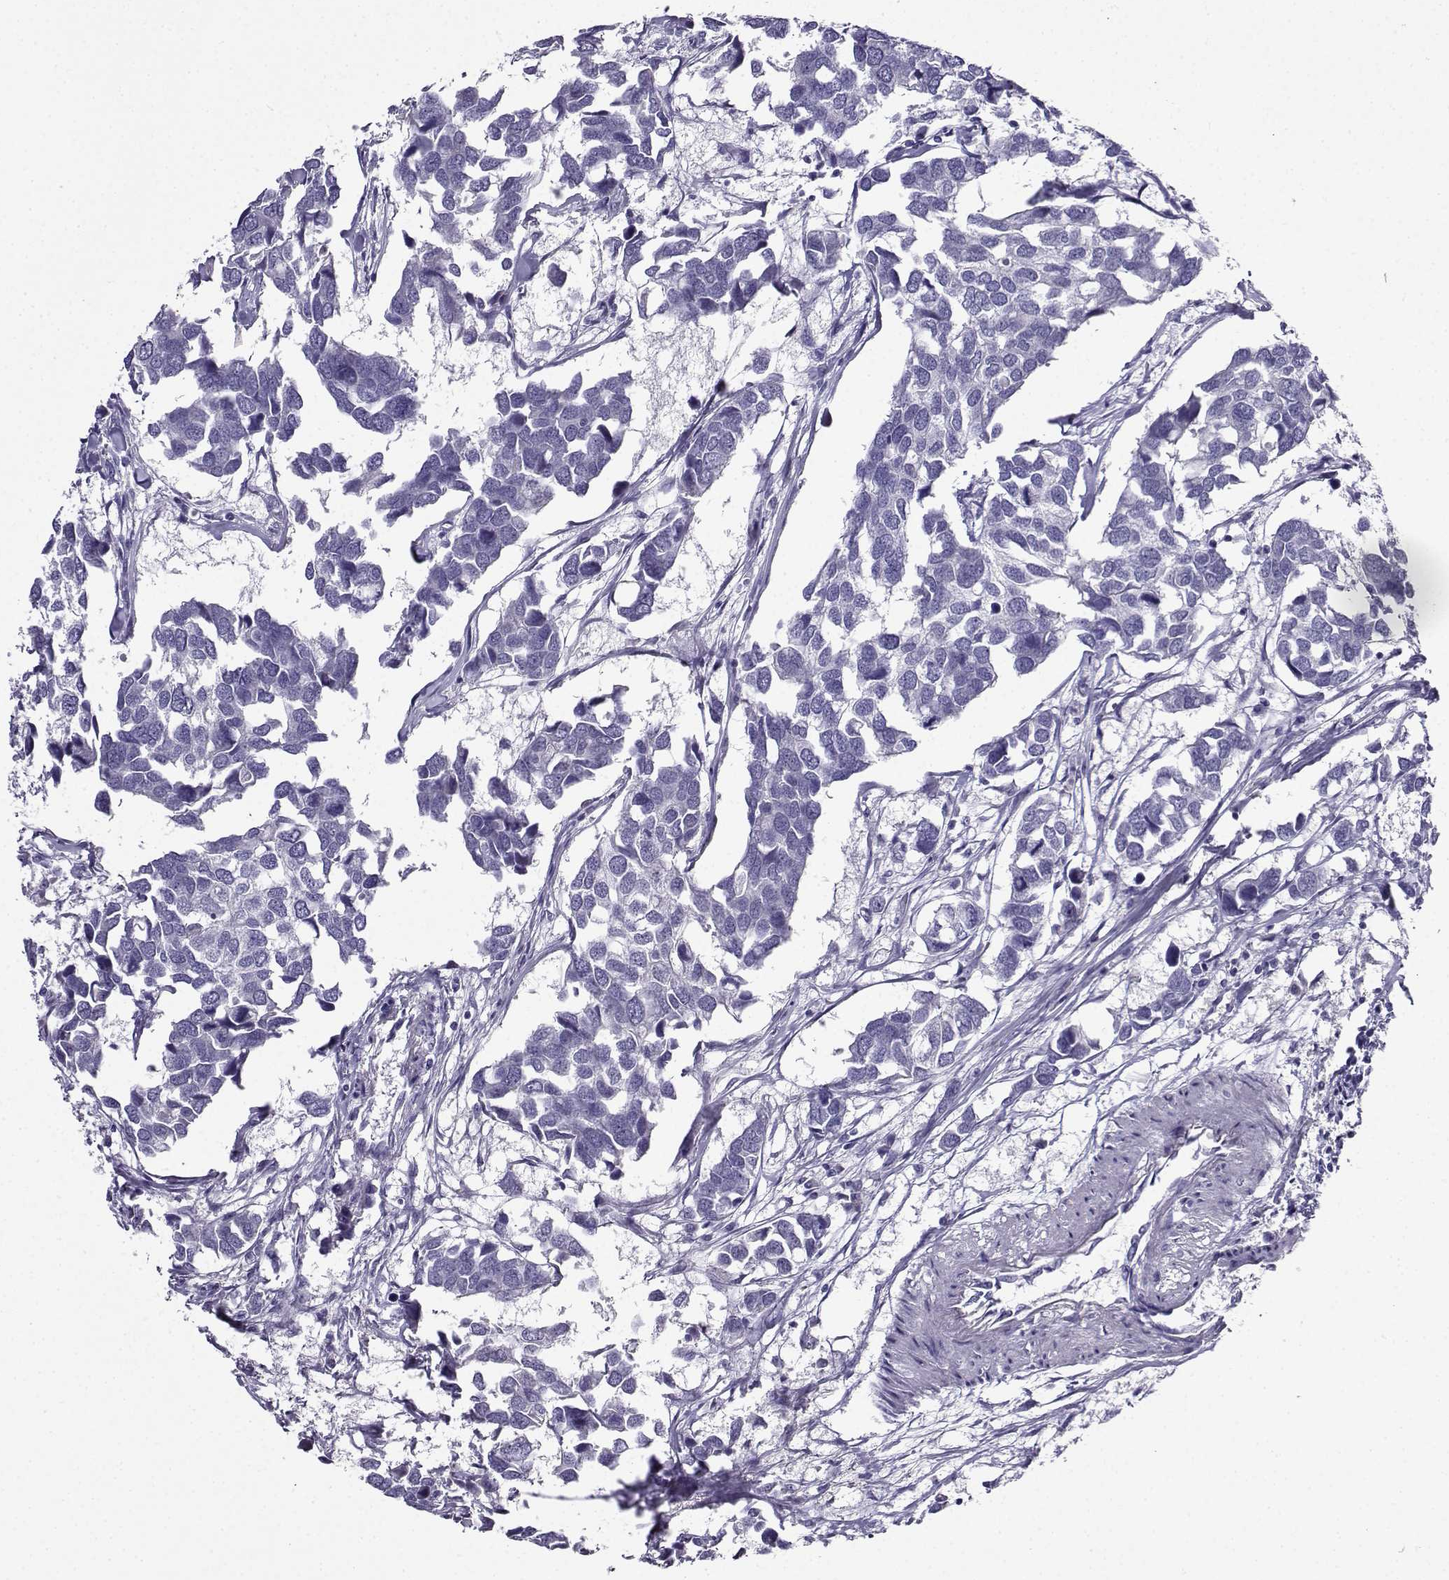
{"staining": {"intensity": "negative", "quantity": "none", "location": "none"}, "tissue": "breast cancer", "cell_type": "Tumor cells", "image_type": "cancer", "snomed": [{"axis": "morphology", "description": "Duct carcinoma"}, {"axis": "topography", "description": "Breast"}], "caption": "Immunohistochemical staining of human breast invasive ductal carcinoma displays no significant positivity in tumor cells.", "gene": "LINGO1", "patient": {"sex": "female", "age": 83}}